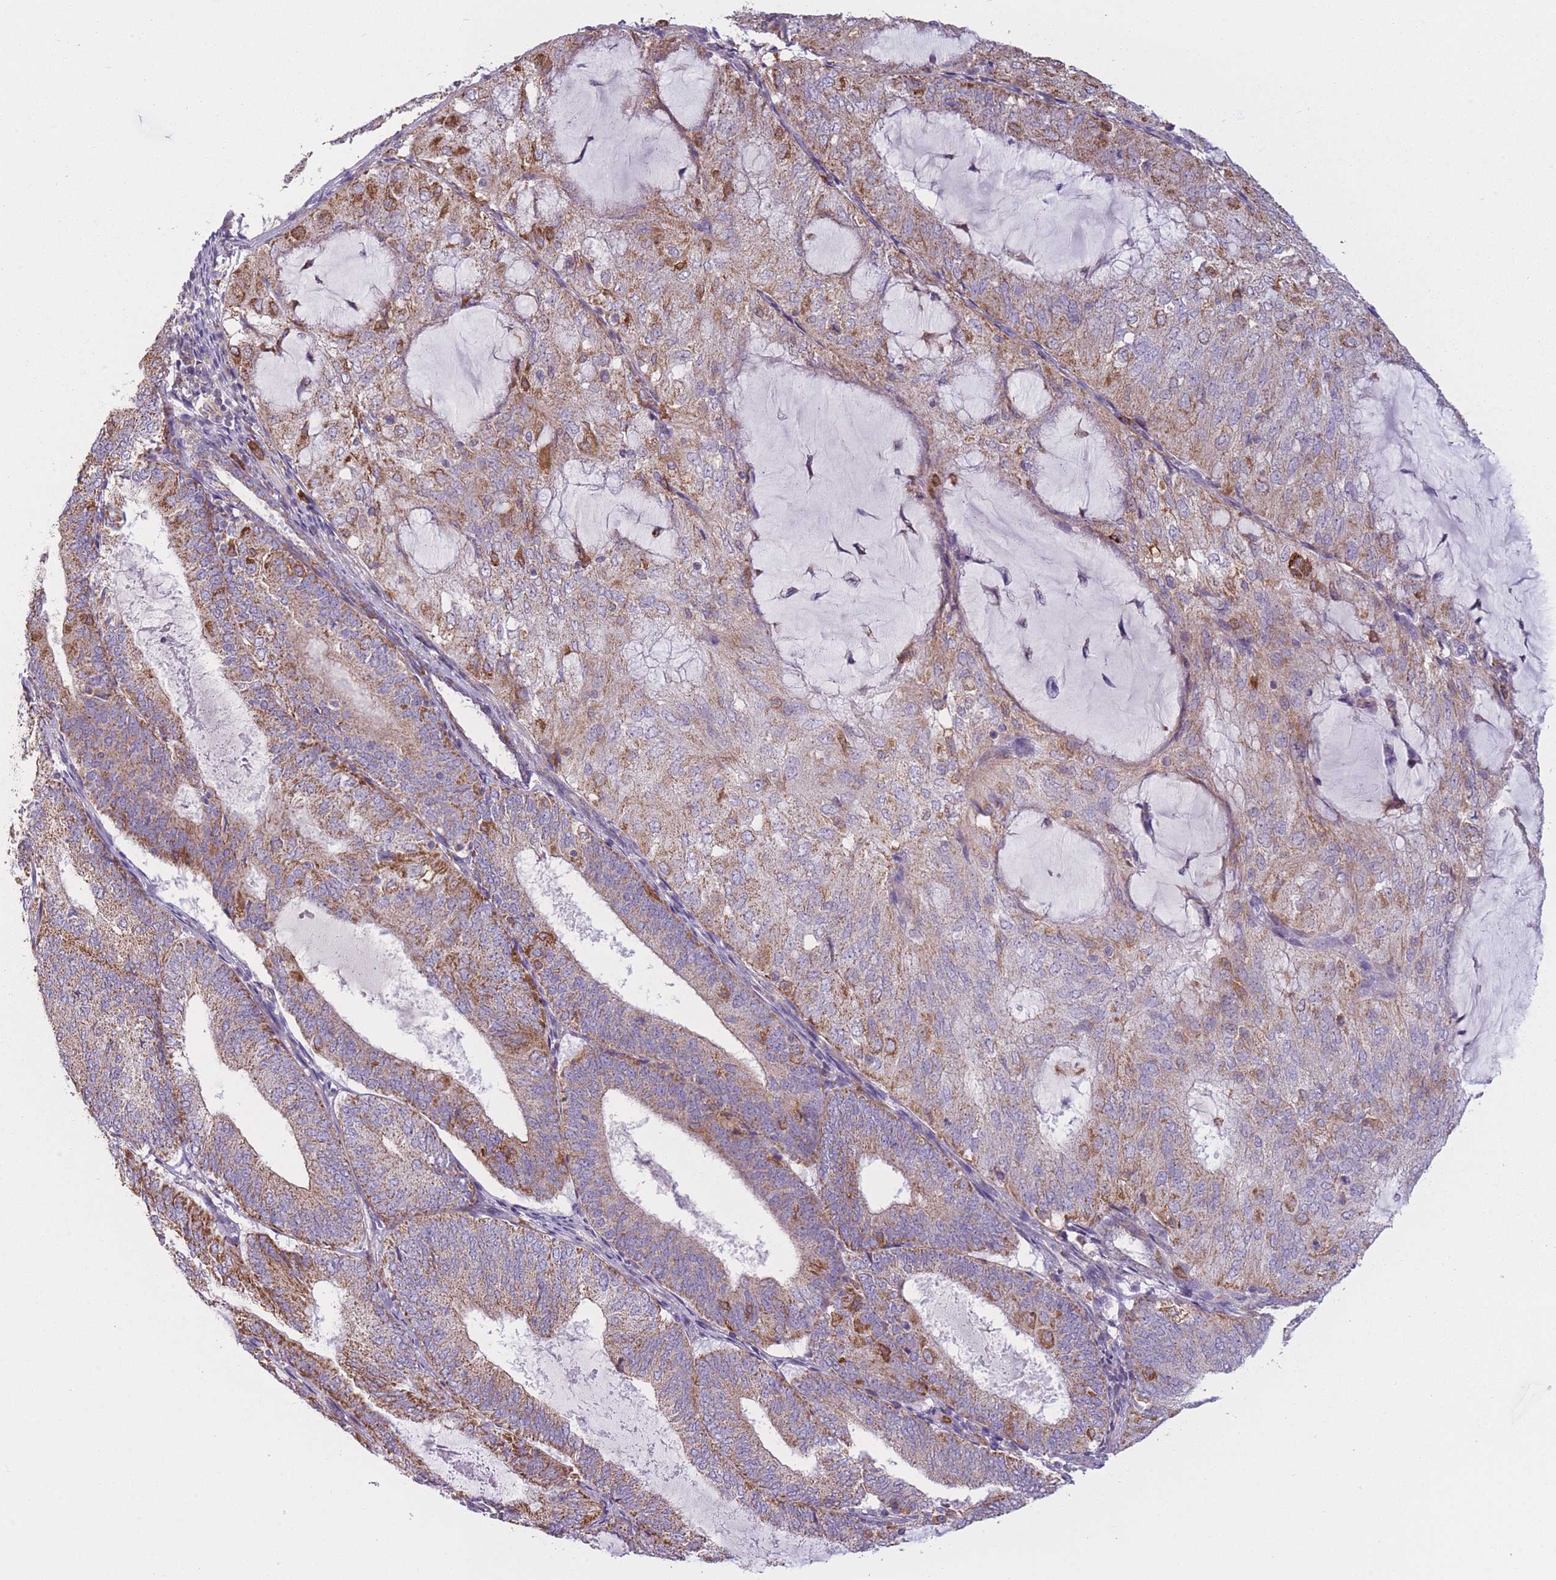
{"staining": {"intensity": "moderate", "quantity": ">75%", "location": "cytoplasmic/membranous"}, "tissue": "endometrial cancer", "cell_type": "Tumor cells", "image_type": "cancer", "snomed": [{"axis": "morphology", "description": "Adenocarcinoma, NOS"}, {"axis": "topography", "description": "Endometrium"}], "caption": "A brown stain shows moderate cytoplasmic/membranous positivity of a protein in endometrial adenocarcinoma tumor cells.", "gene": "PRAM1", "patient": {"sex": "female", "age": 81}}